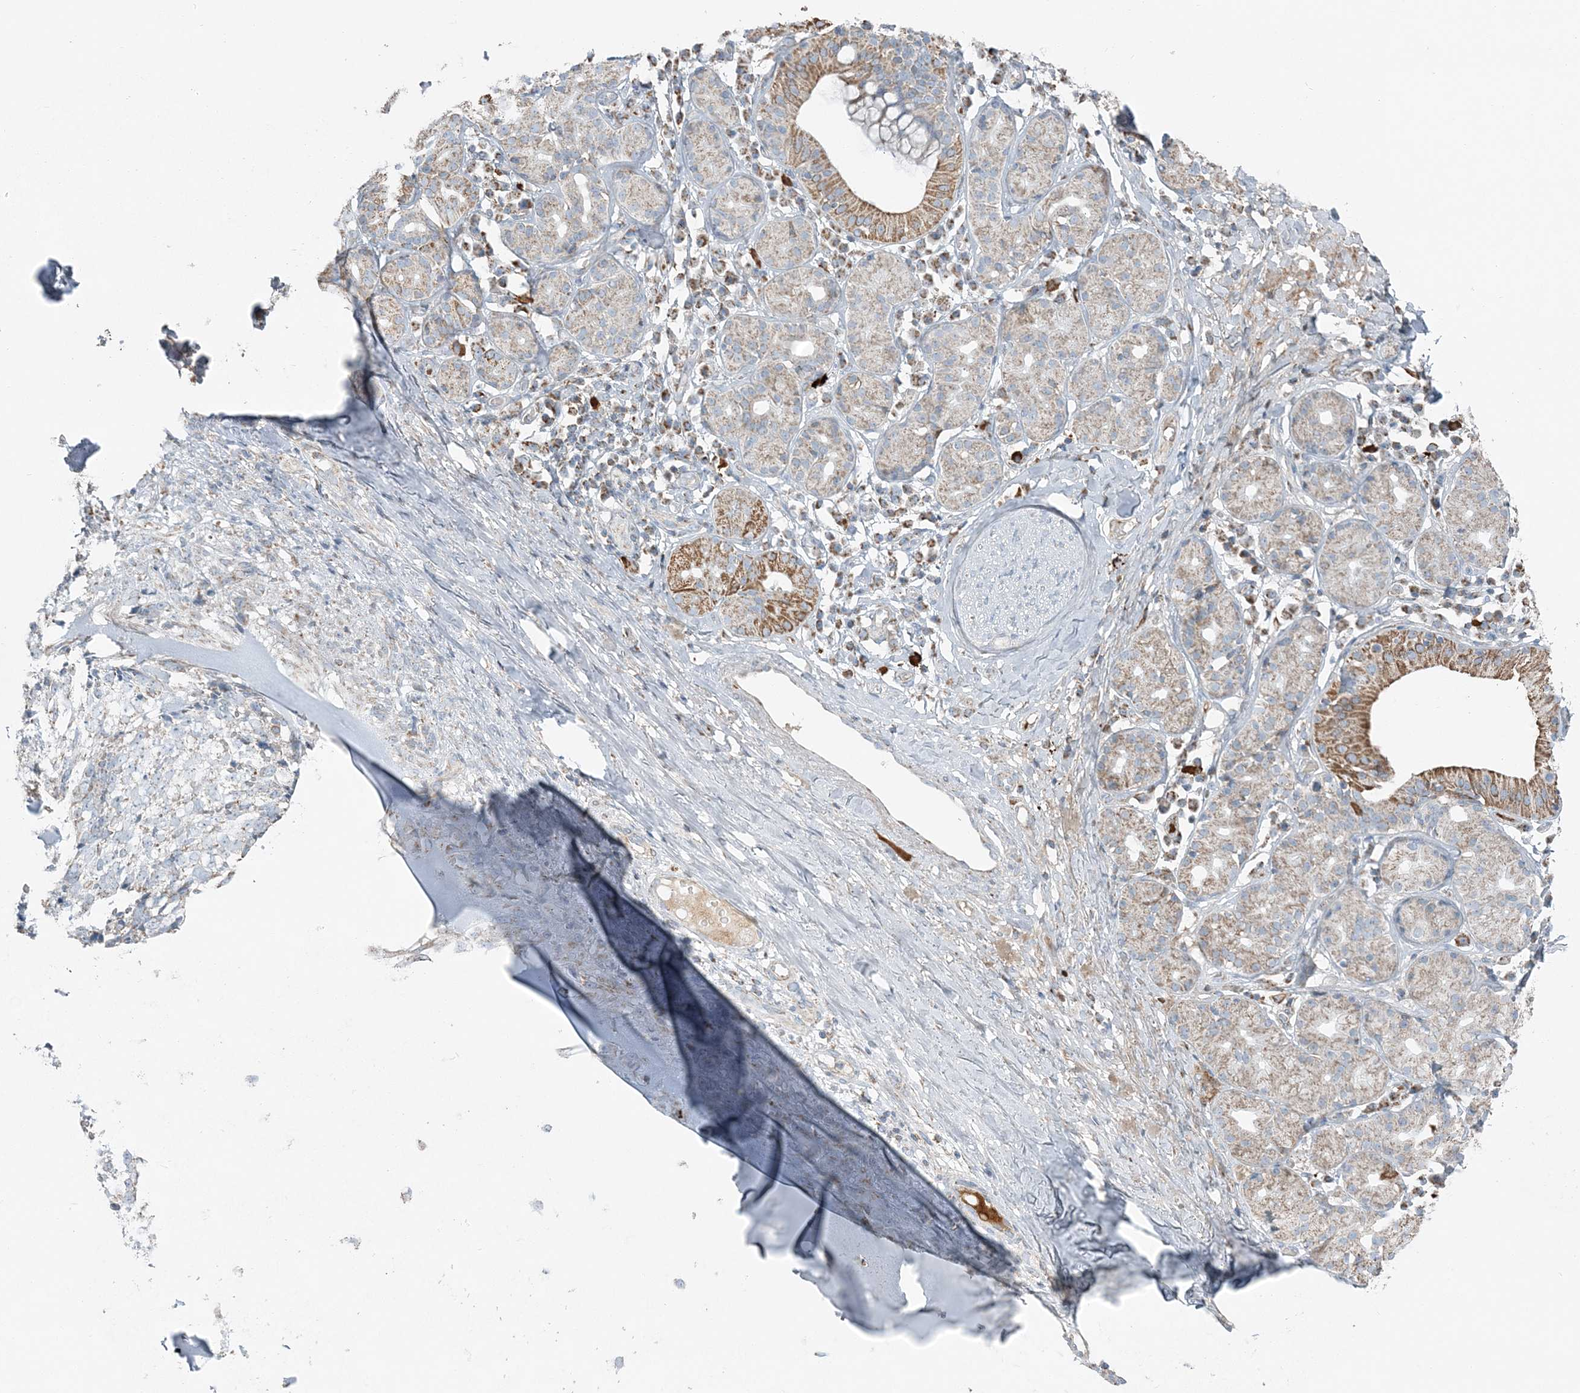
{"staining": {"intensity": "negative", "quantity": "none", "location": "none"}, "tissue": "soft tissue", "cell_type": "Fibroblasts", "image_type": "normal", "snomed": [{"axis": "morphology", "description": "Normal tissue, NOS"}, {"axis": "morphology", "description": "Basal cell carcinoma"}, {"axis": "topography", "description": "Cartilage tissue"}, {"axis": "topography", "description": "Nasopharynx"}, {"axis": "topography", "description": "Oral tissue"}], "caption": "Immunohistochemical staining of benign human soft tissue shows no significant positivity in fibroblasts.", "gene": "SLC22A16", "patient": {"sex": "female", "age": 77}}